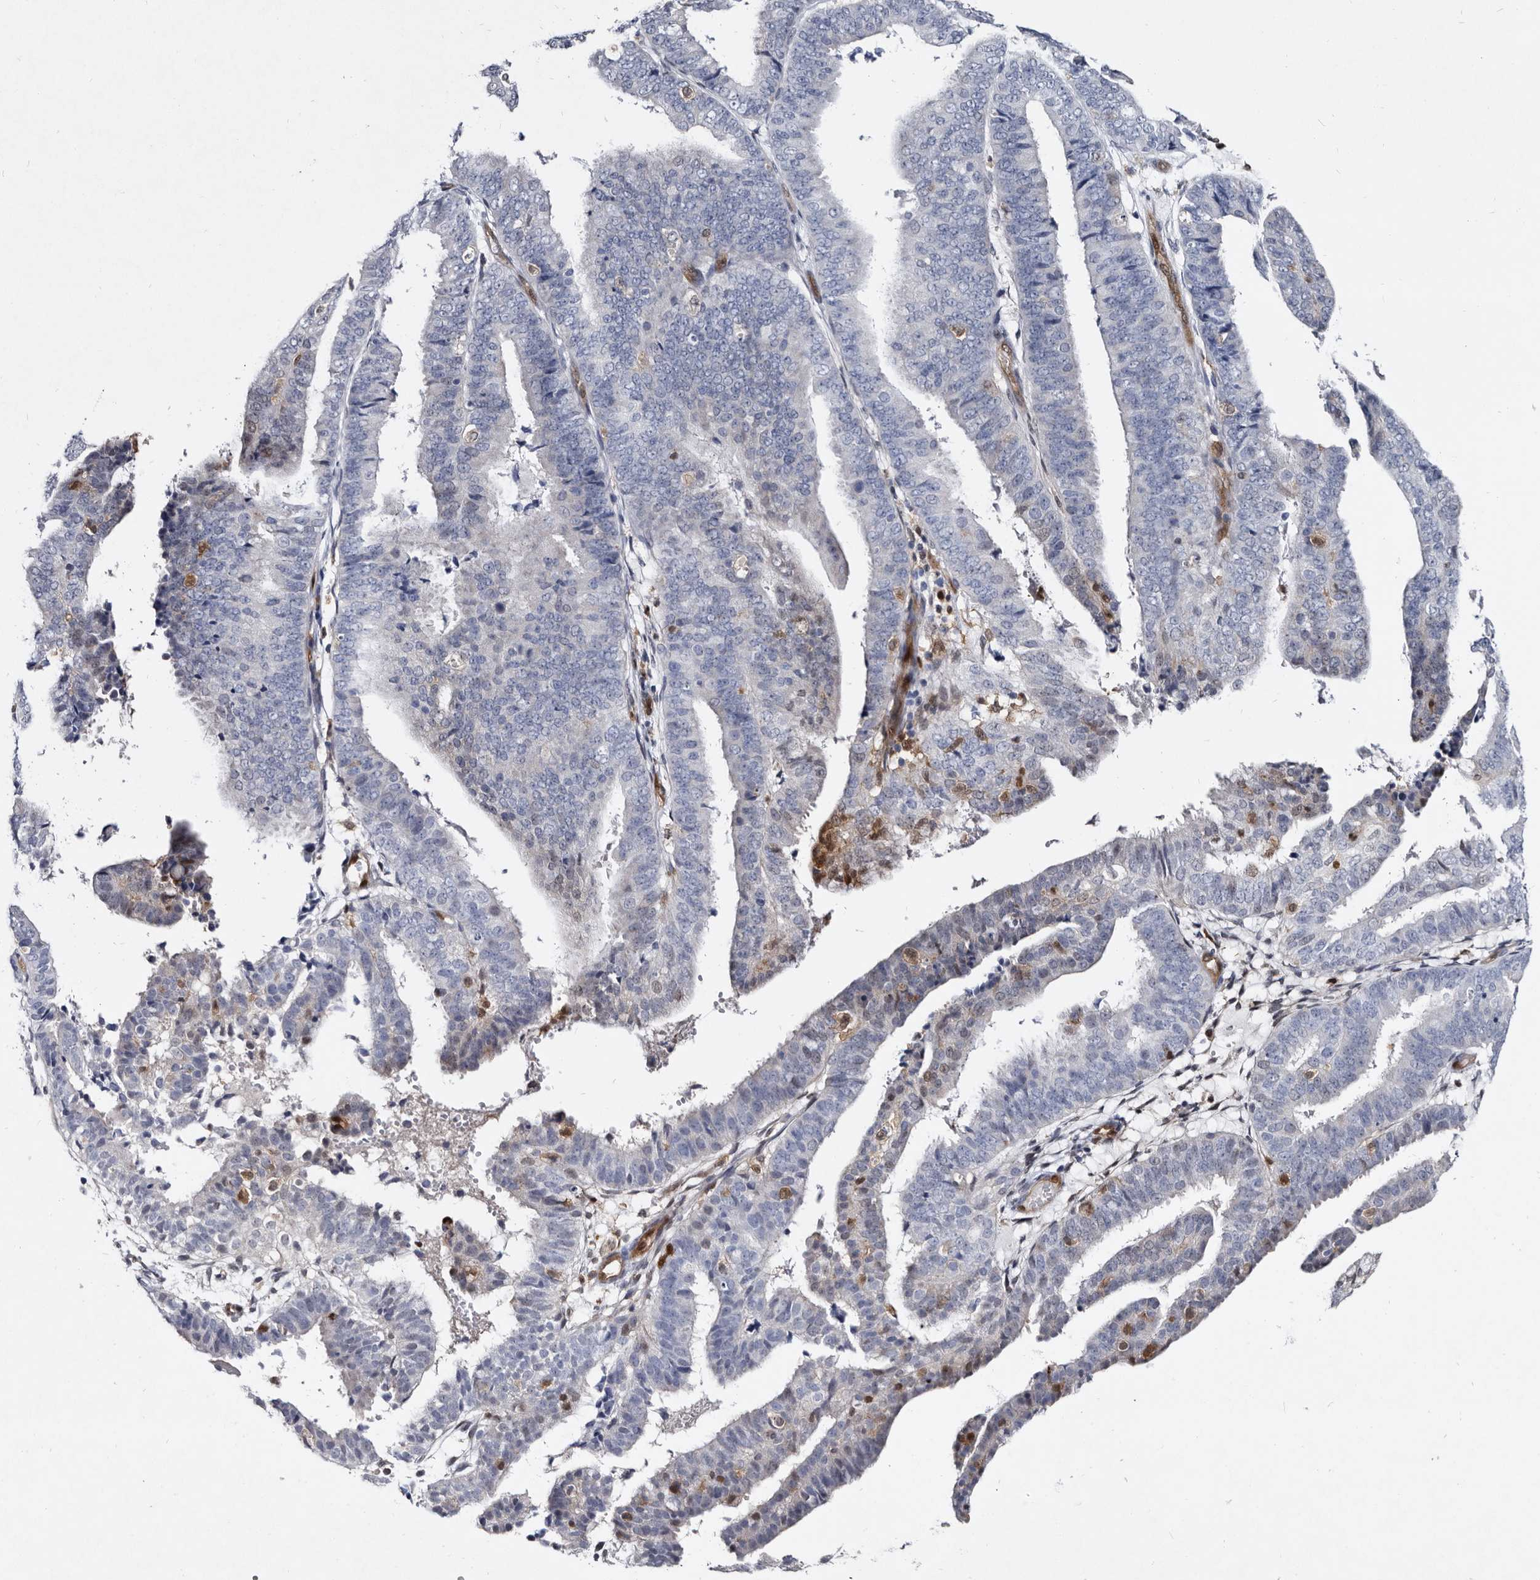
{"staining": {"intensity": "negative", "quantity": "none", "location": "none"}, "tissue": "endometrial cancer", "cell_type": "Tumor cells", "image_type": "cancer", "snomed": [{"axis": "morphology", "description": "Adenocarcinoma, NOS"}, {"axis": "topography", "description": "Endometrium"}], "caption": "The photomicrograph exhibits no staining of tumor cells in endometrial cancer.", "gene": "SERPINB8", "patient": {"sex": "female", "age": 63}}